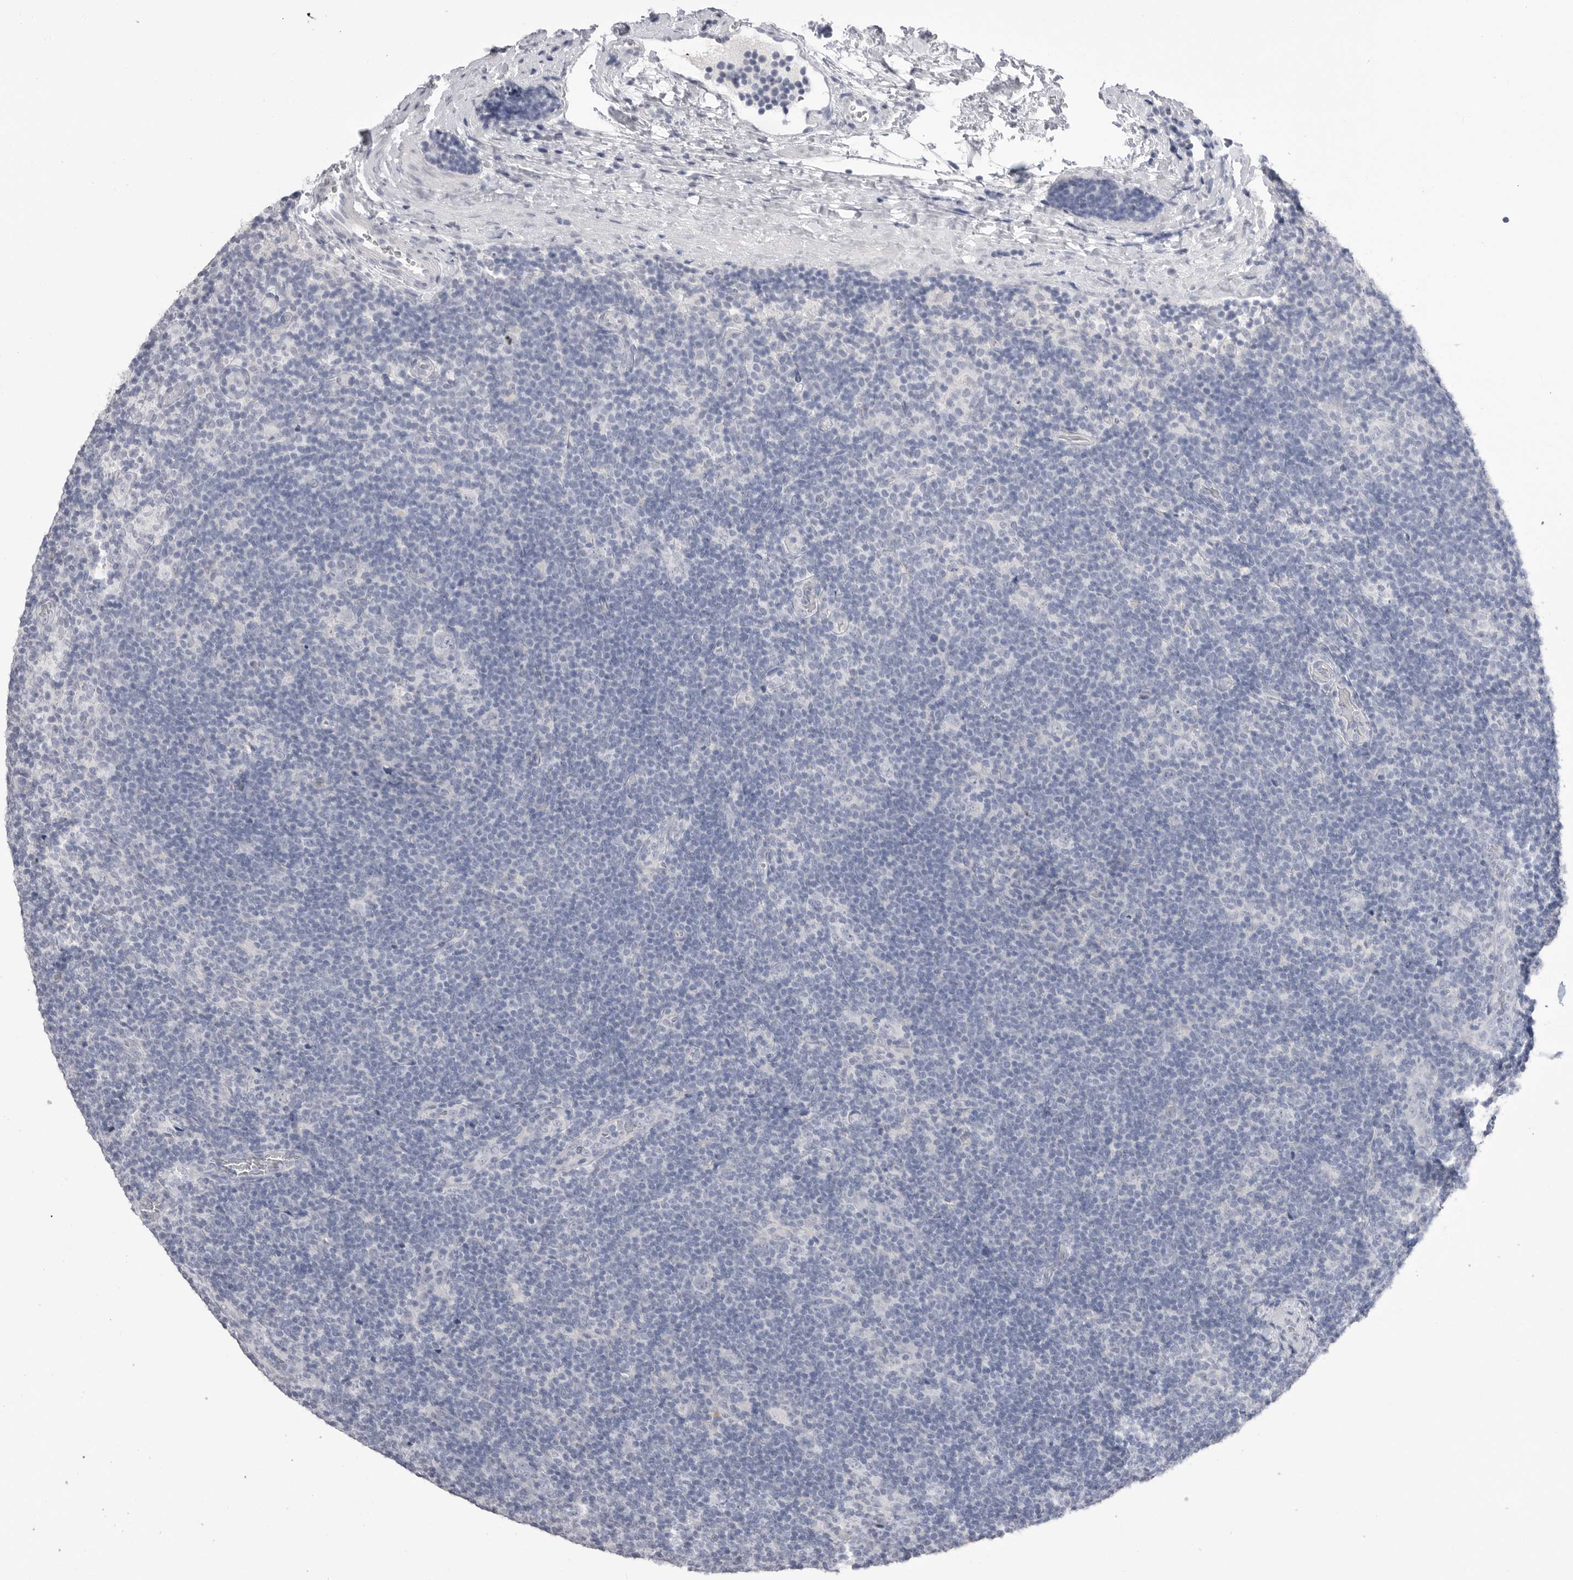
{"staining": {"intensity": "negative", "quantity": "none", "location": "none"}, "tissue": "lymphoma", "cell_type": "Tumor cells", "image_type": "cancer", "snomed": [{"axis": "morphology", "description": "Hodgkin's disease, NOS"}, {"axis": "topography", "description": "Lymph node"}], "caption": "Immunohistochemistry of human lymphoma exhibits no expression in tumor cells. (Immunohistochemistry, brightfield microscopy, high magnification).", "gene": "CPB1", "patient": {"sex": "female", "age": 57}}